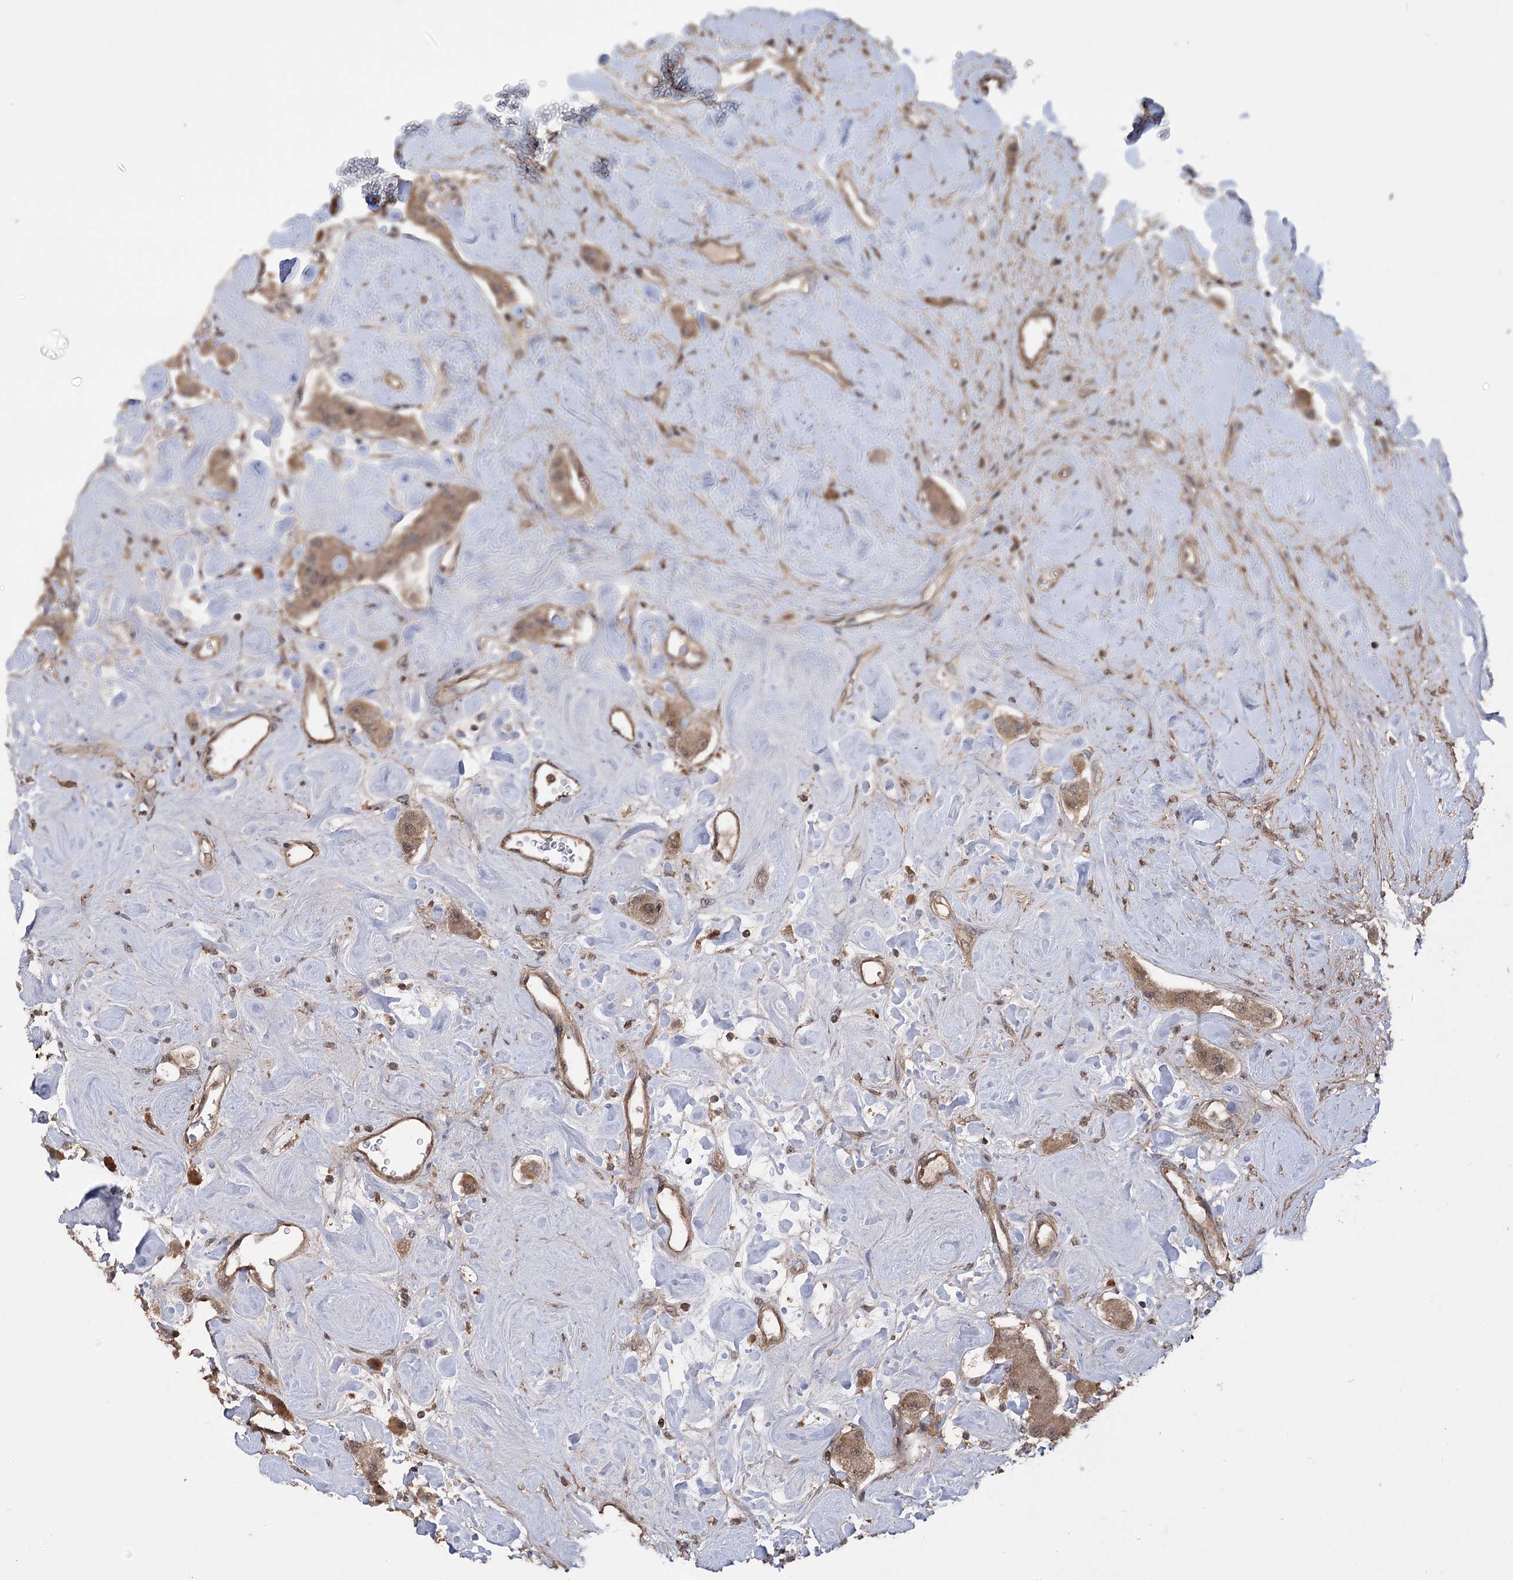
{"staining": {"intensity": "moderate", "quantity": ">75%", "location": "cytoplasmic/membranous,nuclear"}, "tissue": "carcinoid", "cell_type": "Tumor cells", "image_type": "cancer", "snomed": [{"axis": "morphology", "description": "Carcinoid, malignant, NOS"}, {"axis": "topography", "description": "Pancreas"}], "caption": "A brown stain highlights moderate cytoplasmic/membranous and nuclear positivity of a protein in carcinoid tumor cells.", "gene": "TENM2", "patient": {"sex": "male", "age": 41}}